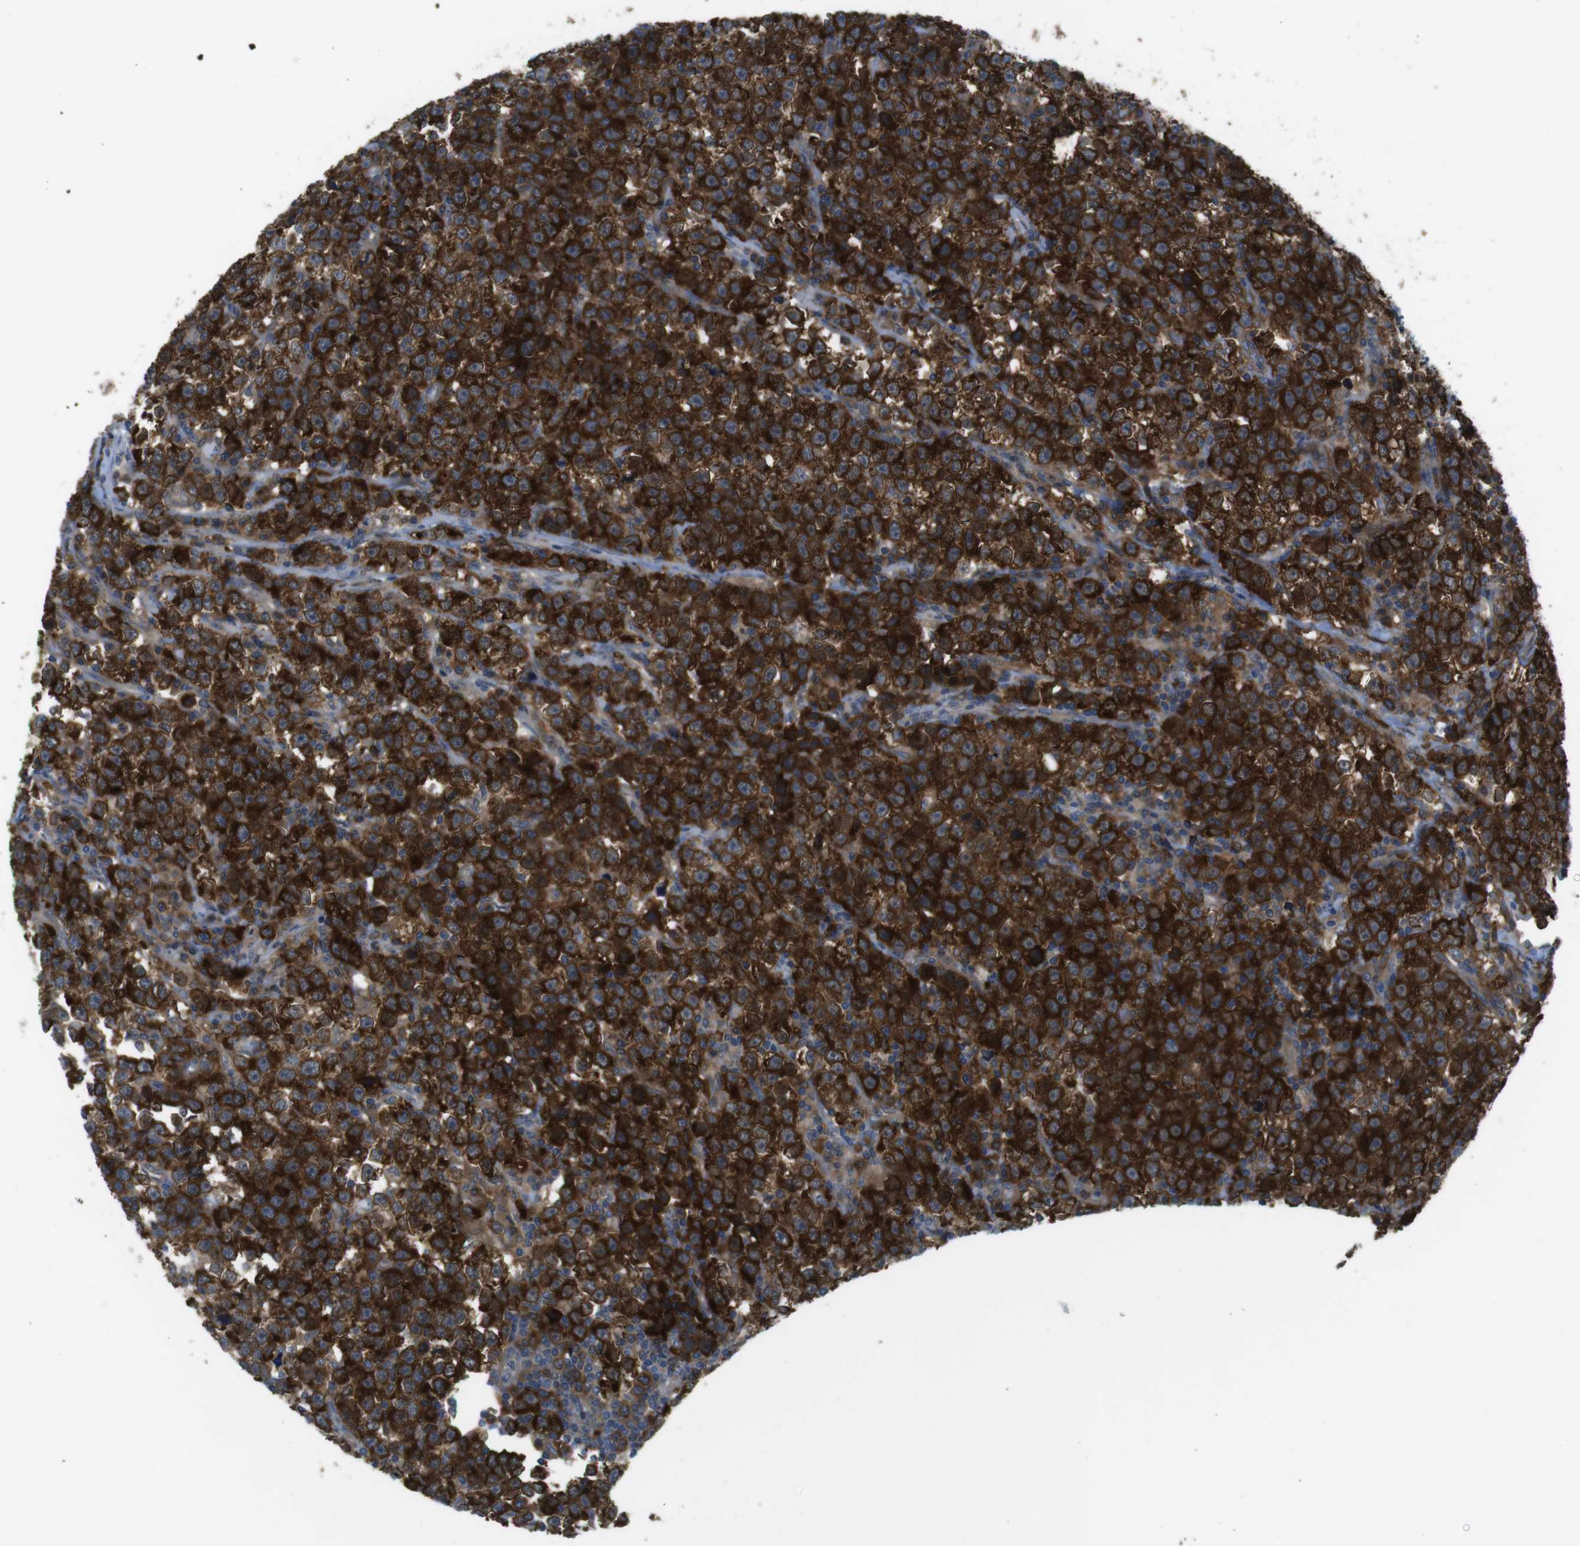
{"staining": {"intensity": "strong", "quantity": ">75%", "location": "cytoplasmic/membranous"}, "tissue": "testis cancer", "cell_type": "Tumor cells", "image_type": "cancer", "snomed": [{"axis": "morphology", "description": "Seminoma, NOS"}, {"axis": "topography", "description": "Testis"}], "caption": "Immunohistochemical staining of testis cancer (seminoma) reveals strong cytoplasmic/membranous protein expression in about >75% of tumor cells. (brown staining indicates protein expression, while blue staining denotes nuclei).", "gene": "MTHFD1", "patient": {"sex": "male", "age": 43}}